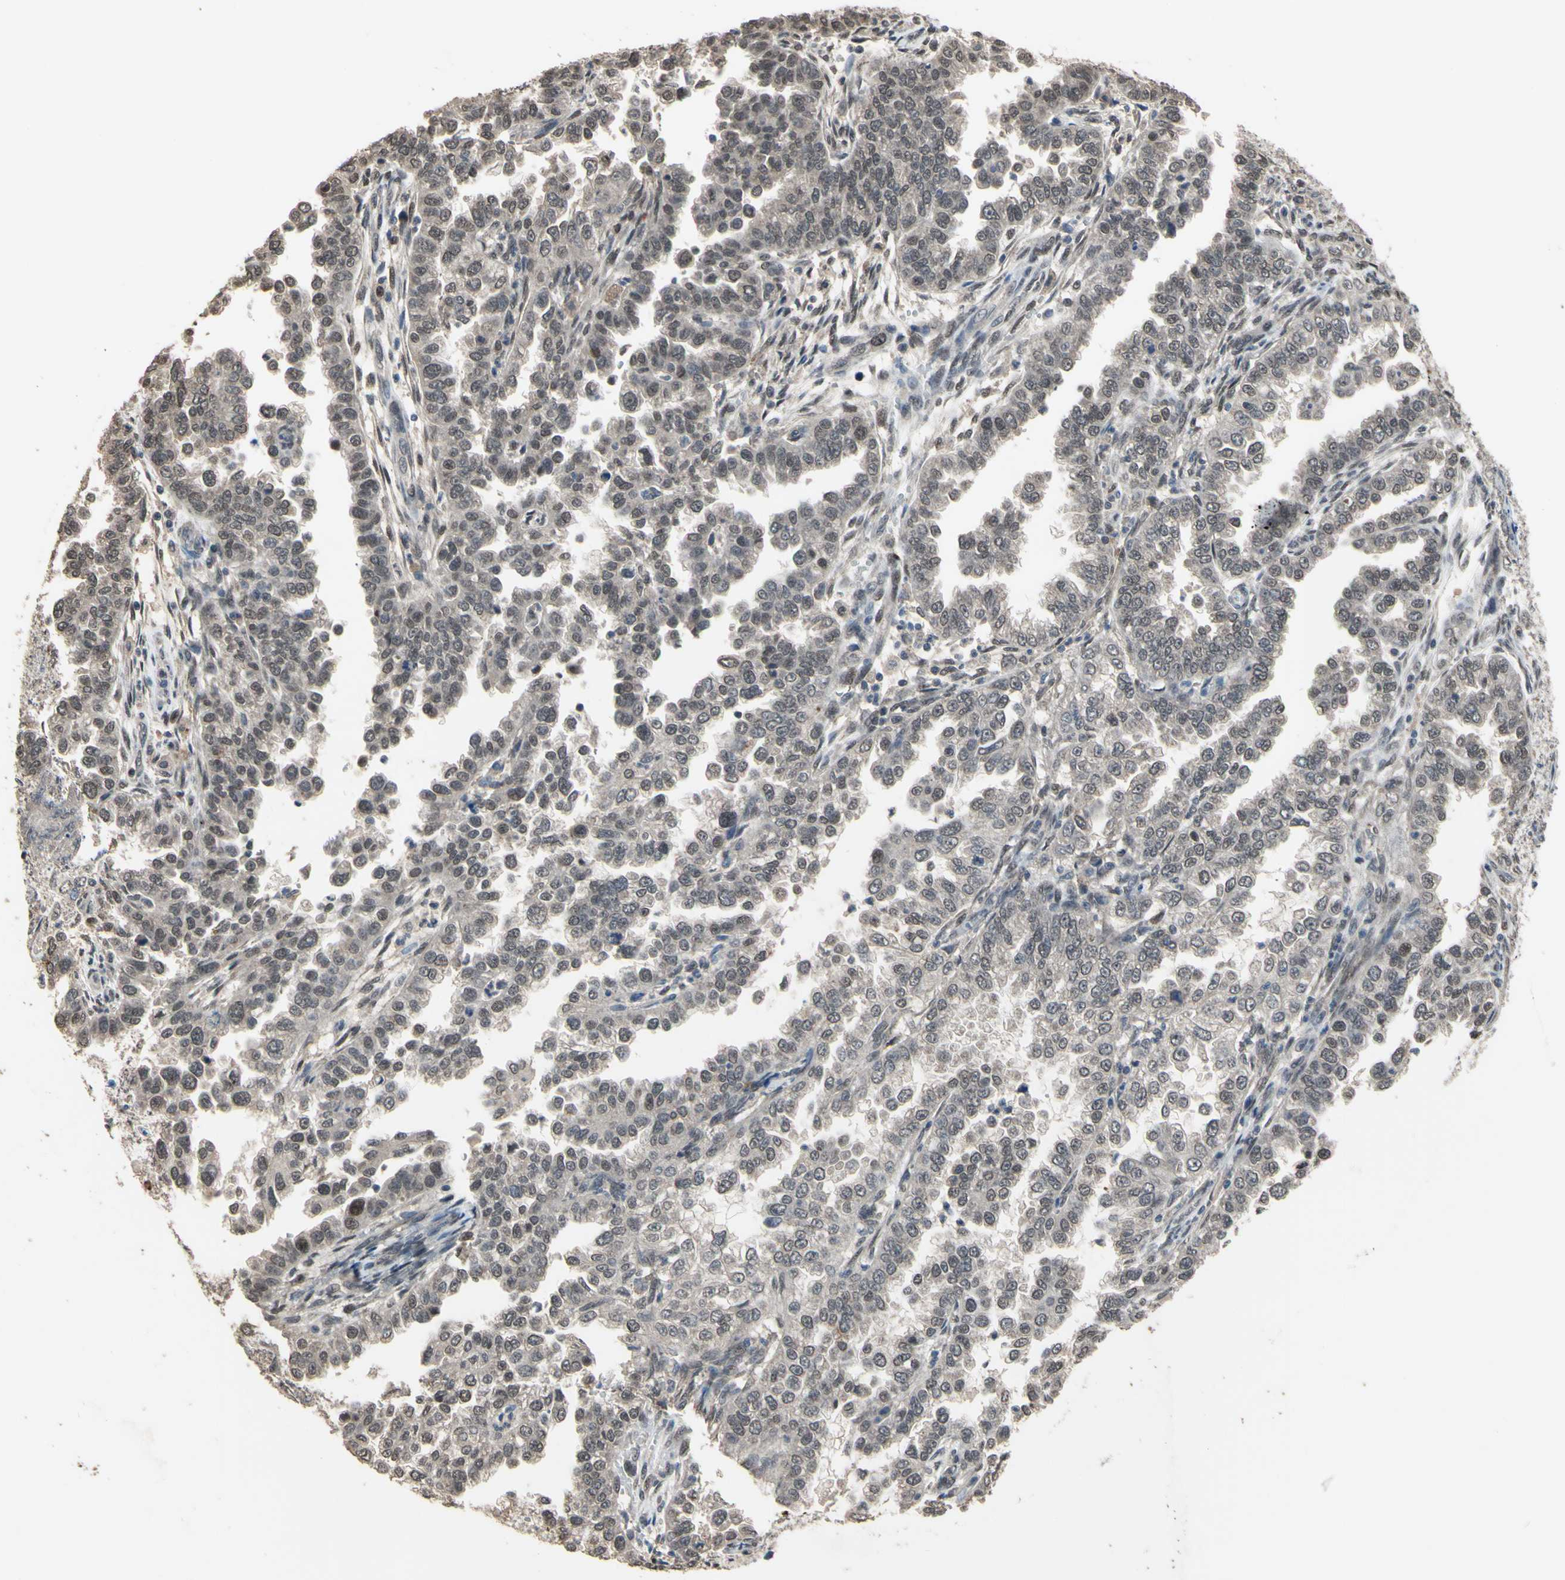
{"staining": {"intensity": "weak", "quantity": "<25%", "location": "nuclear"}, "tissue": "endometrial cancer", "cell_type": "Tumor cells", "image_type": "cancer", "snomed": [{"axis": "morphology", "description": "Adenocarcinoma, NOS"}, {"axis": "topography", "description": "Endometrium"}], "caption": "This histopathology image is of endometrial cancer stained with IHC to label a protein in brown with the nuclei are counter-stained blue. There is no staining in tumor cells.", "gene": "ZNF174", "patient": {"sex": "female", "age": 85}}